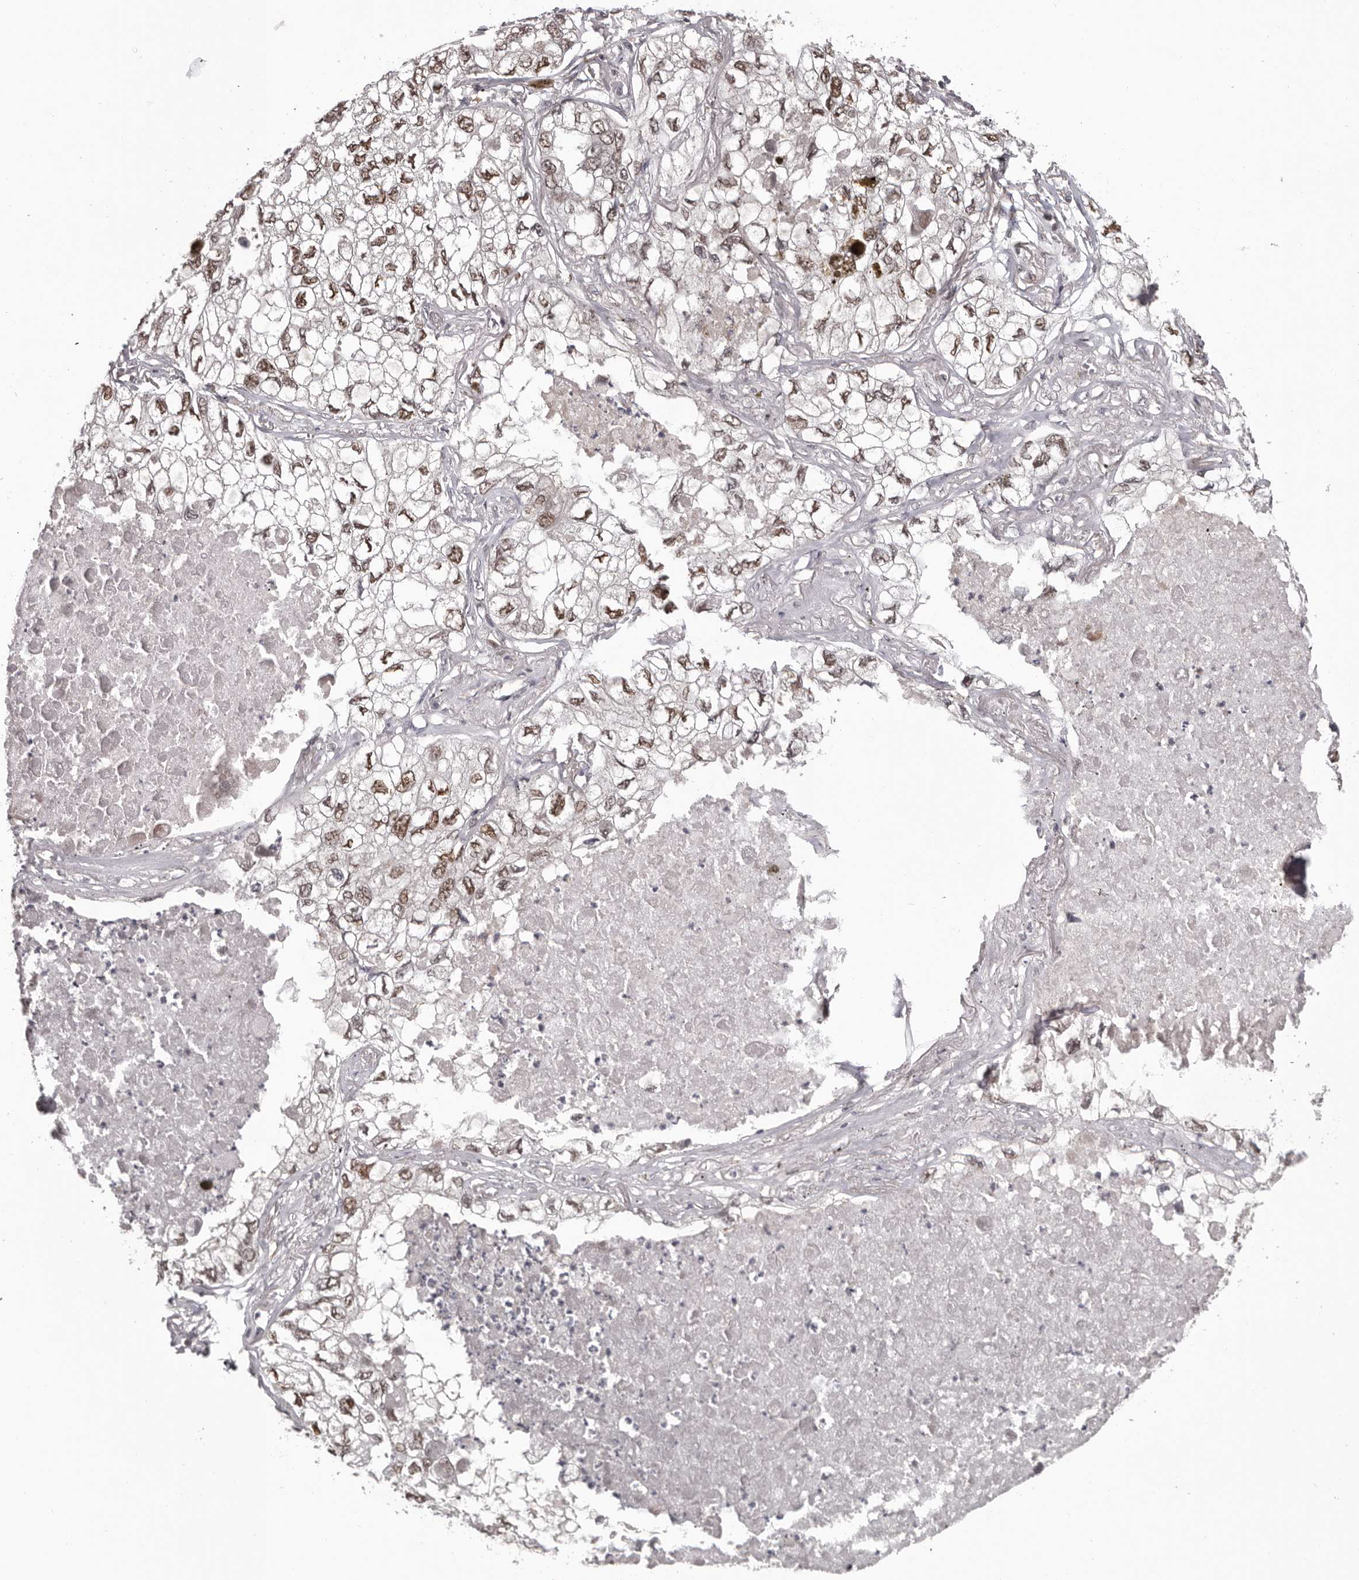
{"staining": {"intensity": "moderate", "quantity": ">75%", "location": "nuclear"}, "tissue": "lung cancer", "cell_type": "Tumor cells", "image_type": "cancer", "snomed": [{"axis": "morphology", "description": "Adenocarcinoma, NOS"}, {"axis": "topography", "description": "Lung"}], "caption": "About >75% of tumor cells in human lung adenocarcinoma show moderate nuclear protein staining as visualized by brown immunohistochemical staining.", "gene": "TBX5", "patient": {"sex": "male", "age": 65}}